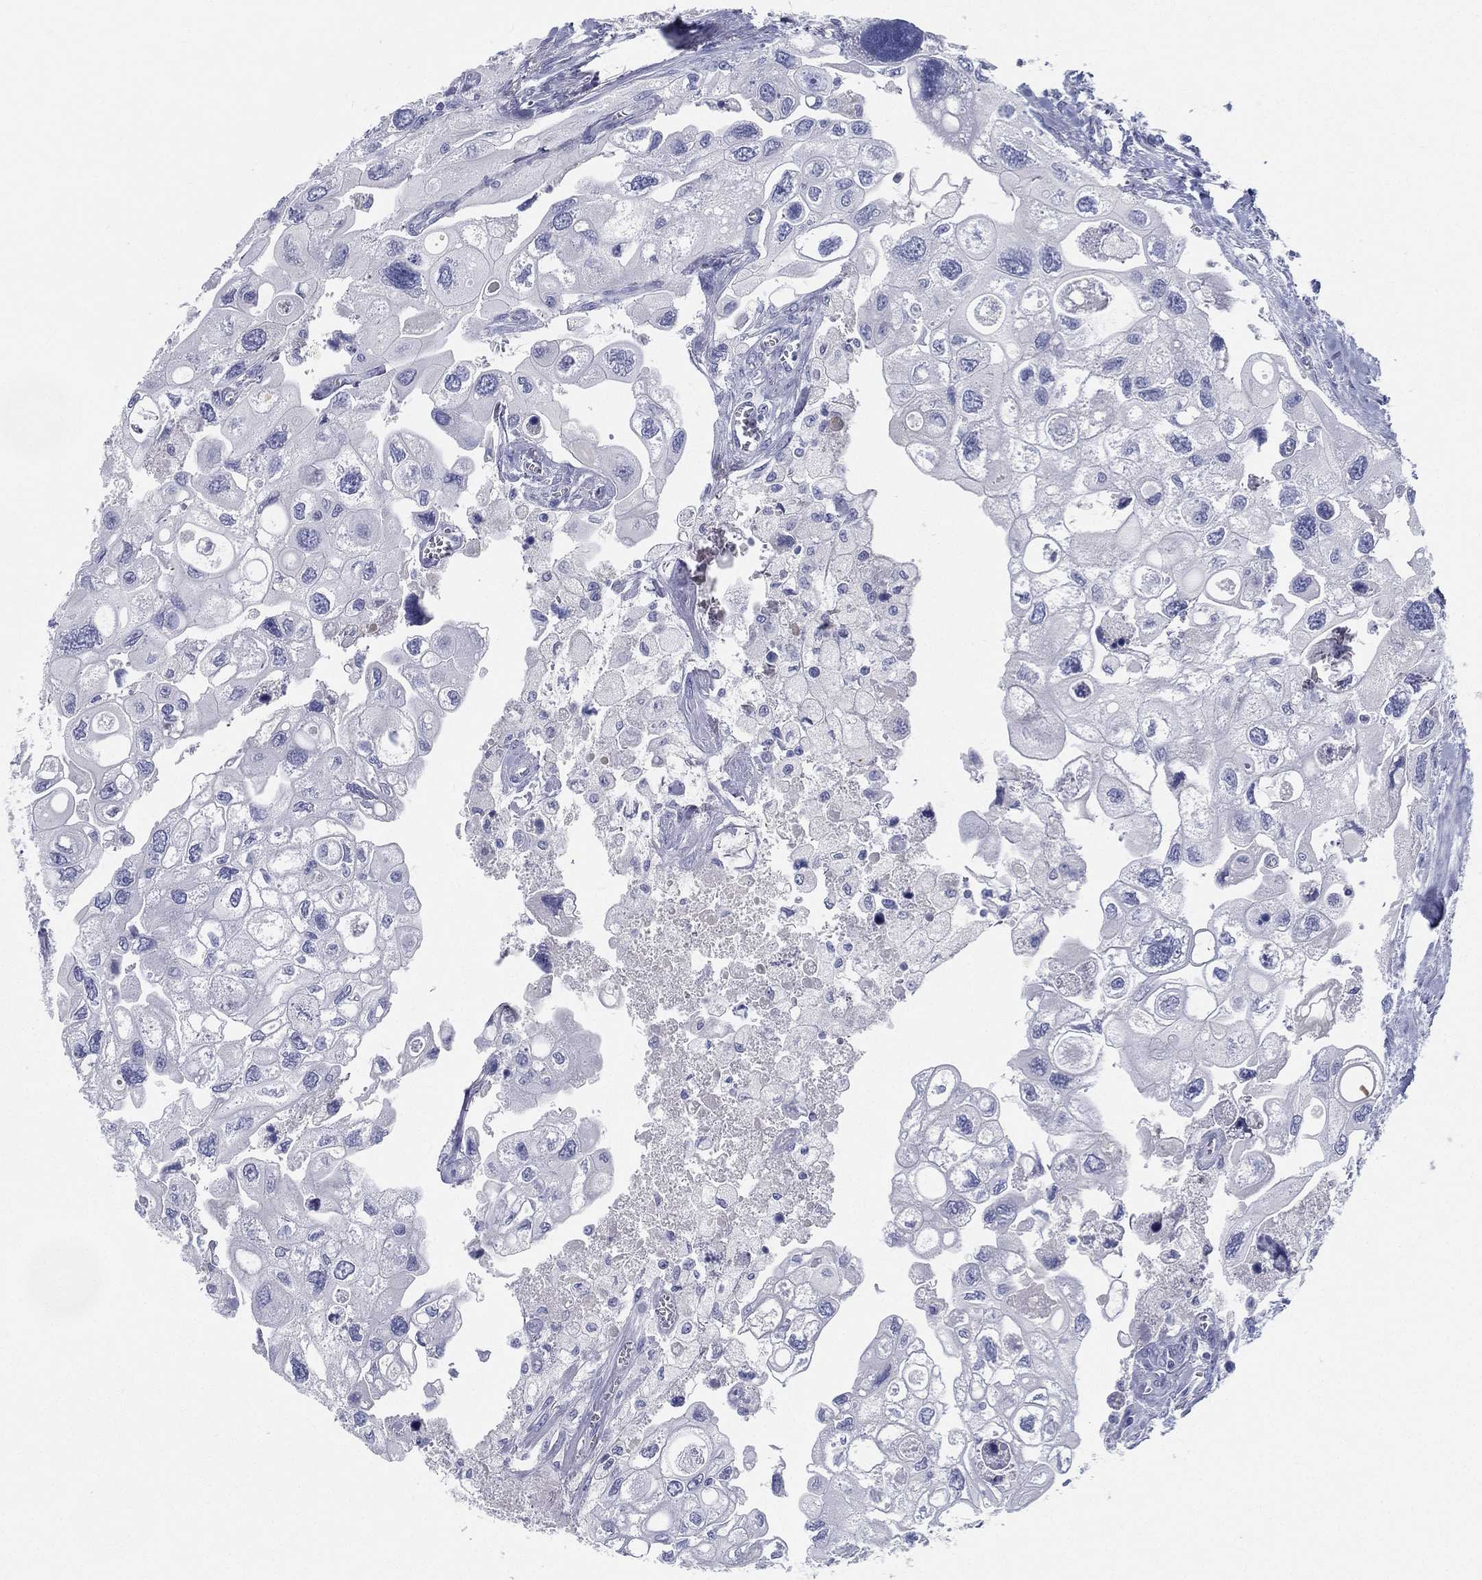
{"staining": {"intensity": "negative", "quantity": "none", "location": "none"}, "tissue": "urothelial cancer", "cell_type": "Tumor cells", "image_type": "cancer", "snomed": [{"axis": "morphology", "description": "Urothelial carcinoma, High grade"}, {"axis": "topography", "description": "Urinary bladder"}], "caption": "Immunohistochemistry of human urothelial cancer reveals no positivity in tumor cells. (DAB (3,3'-diaminobenzidine) IHC, high magnification).", "gene": "STS", "patient": {"sex": "male", "age": 59}}